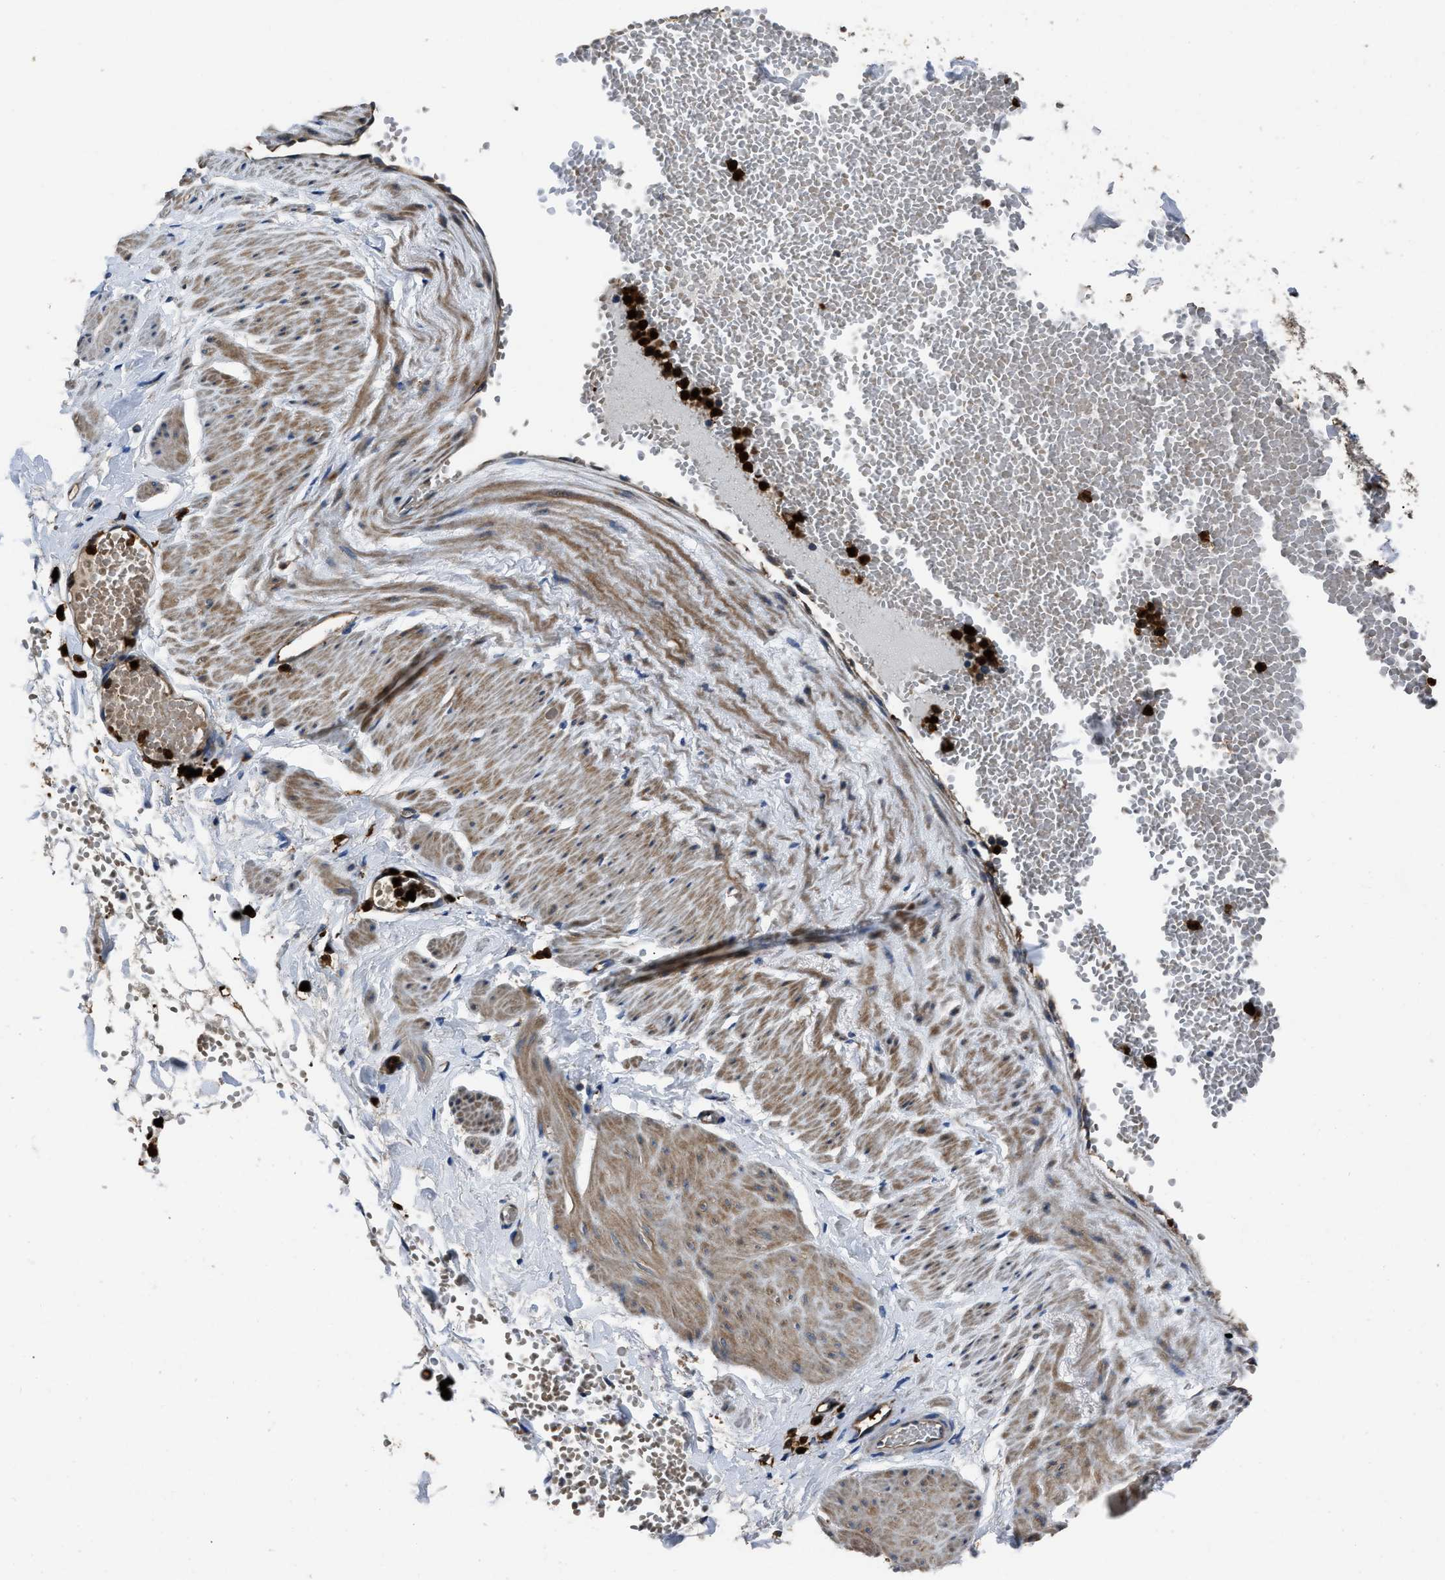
{"staining": {"intensity": "moderate", "quantity": ">75%", "location": "cytoplasmic/membranous"}, "tissue": "adipose tissue", "cell_type": "Adipocytes", "image_type": "normal", "snomed": [{"axis": "morphology", "description": "Normal tissue, NOS"}, {"axis": "topography", "description": "Soft tissue"}], "caption": "Protein expression analysis of unremarkable adipose tissue reveals moderate cytoplasmic/membranous staining in about >75% of adipocytes.", "gene": "ANGPT1", "patient": {"sex": "male", "age": 72}}